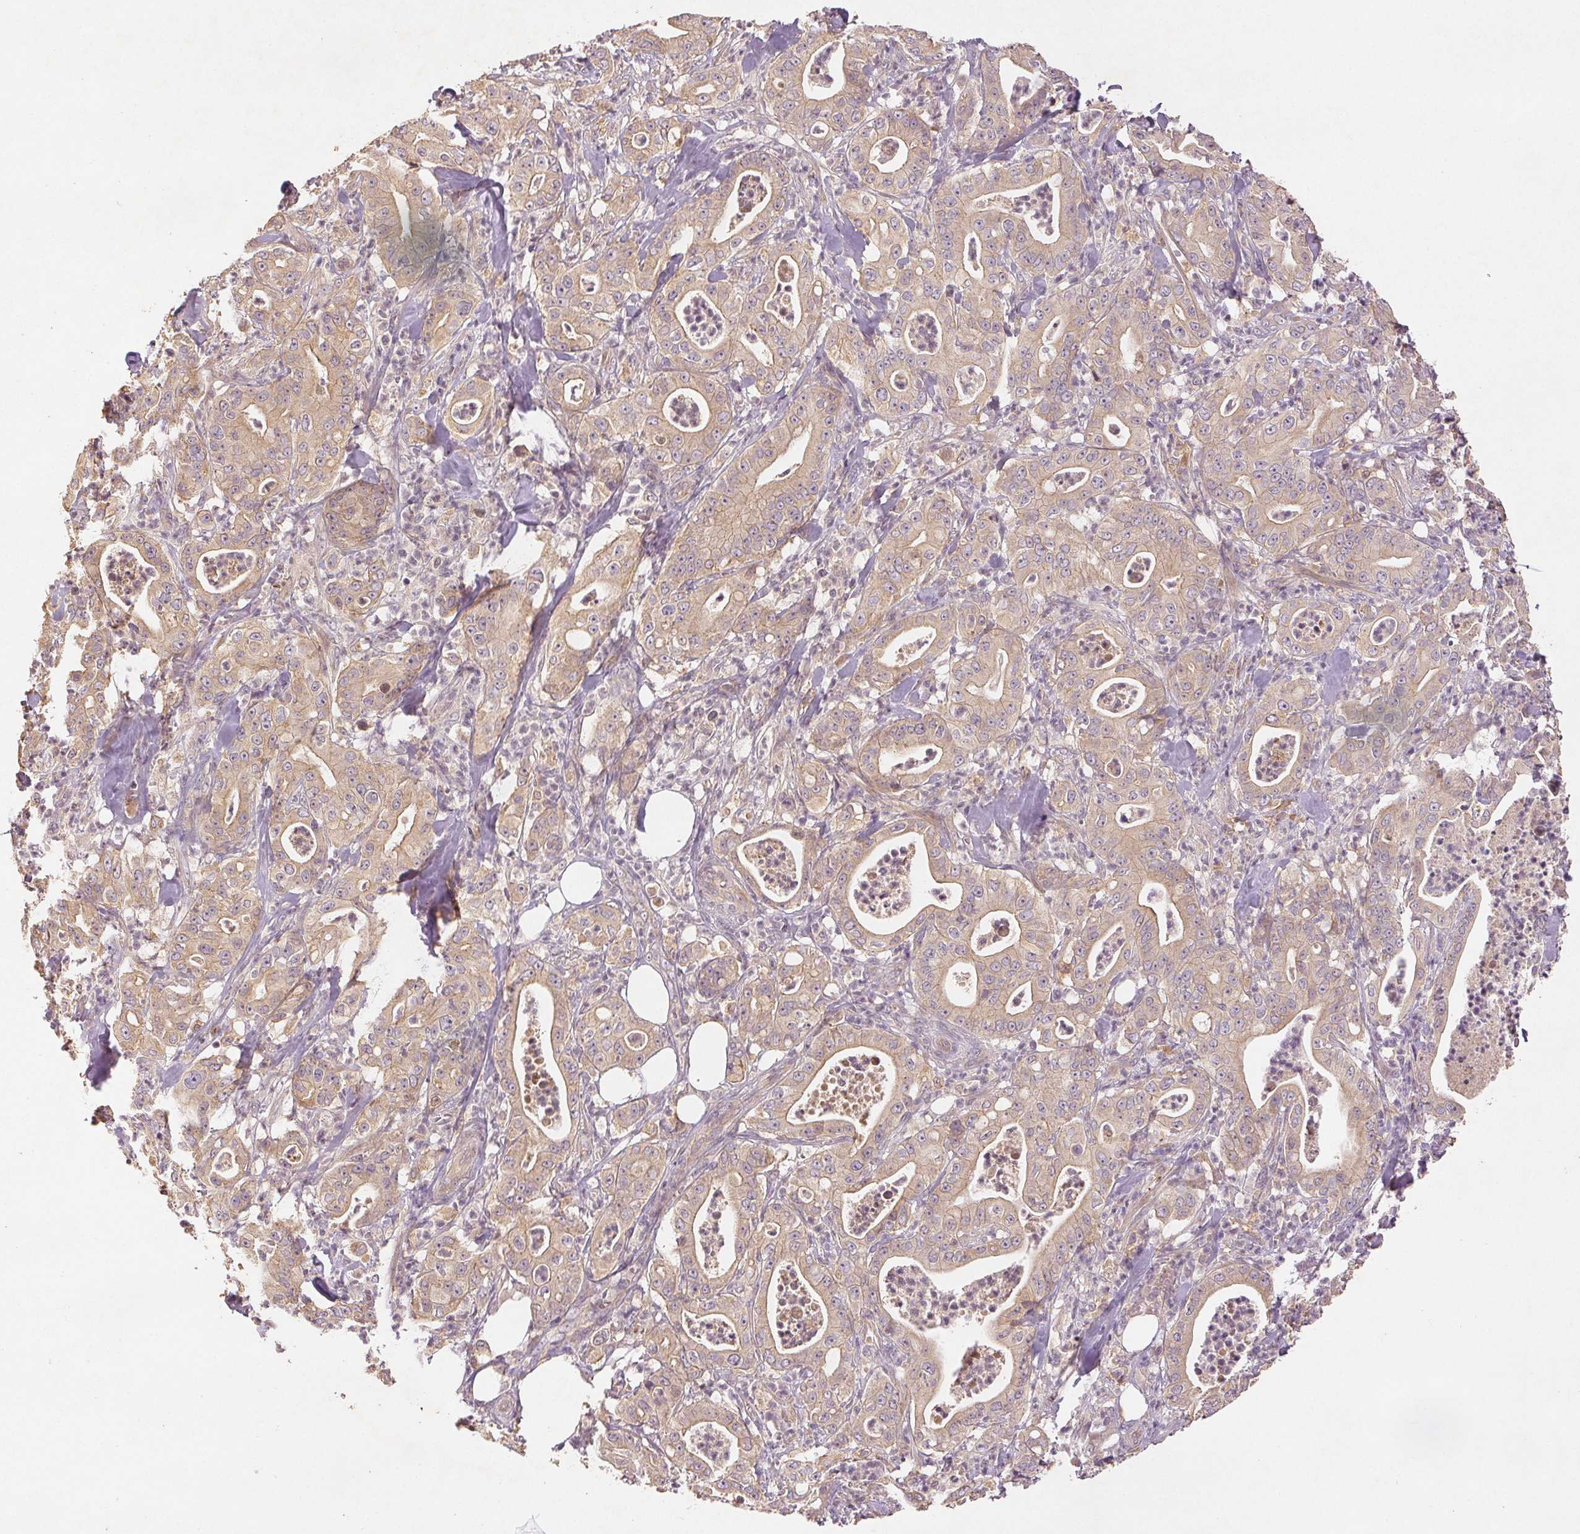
{"staining": {"intensity": "weak", "quantity": "25%-75%", "location": "cytoplasmic/membranous"}, "tissue": "pancreatic cancer", "cell_type": "Tumor cells", "image_type": "cancer", "snomed": [{"axis": "morphology", "description": "Adenocarcinoma, NOS"}, {"axis": "topography", "description": "Pancreas"}], "caption": "Pancreatic cancer (adenocarcinoma) stained with a protein marker reveals weak staining in tumor cells.", "gene": "YIF1B", "patient": {"sex": "male", "age": 71}}